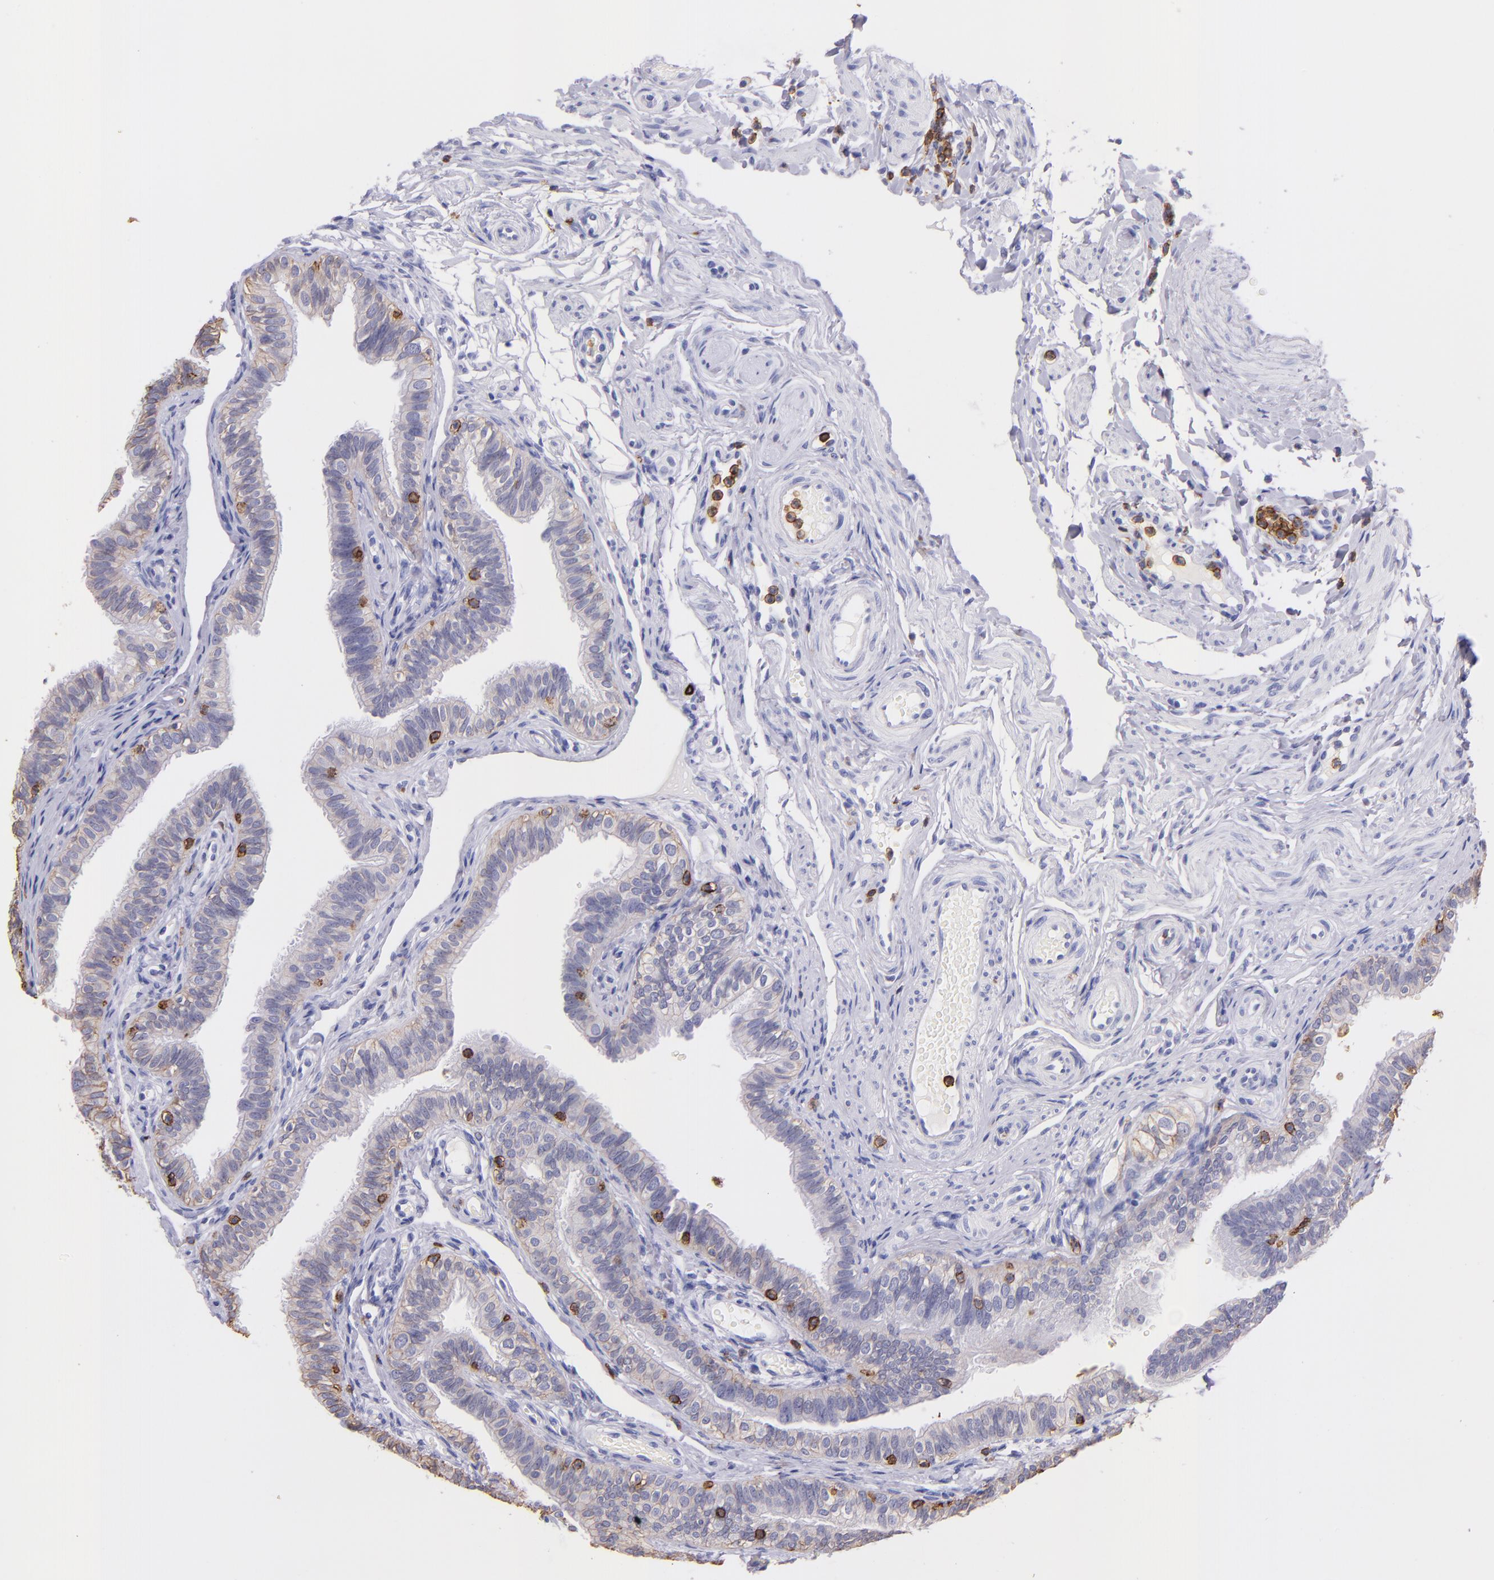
{"staining": {"intensity": "weak", "quantity": "<25%", "location": "cytoplasmic/membranous"}, "tissue": "fallopian tube", "cell_type": "Glandular cells", "image_type": "normal", "snomed": [{"axis": "morphology", "description": "Normal tissue, NOS"}, {"axis": "morphology", "description": "Dermoid, NOS"}, {"axis": "topography", "description": "Fallopian tube"}], "caption": "Immunohistochemistry (IHC) of unremarkable human fallopian tube reveals no positivity in glandular cells. (Immunohistochemistry (IHC), brightfield microscopy, high magnification).", "gene": "SPN", "patient": {"sex": "female", "age": 33}}